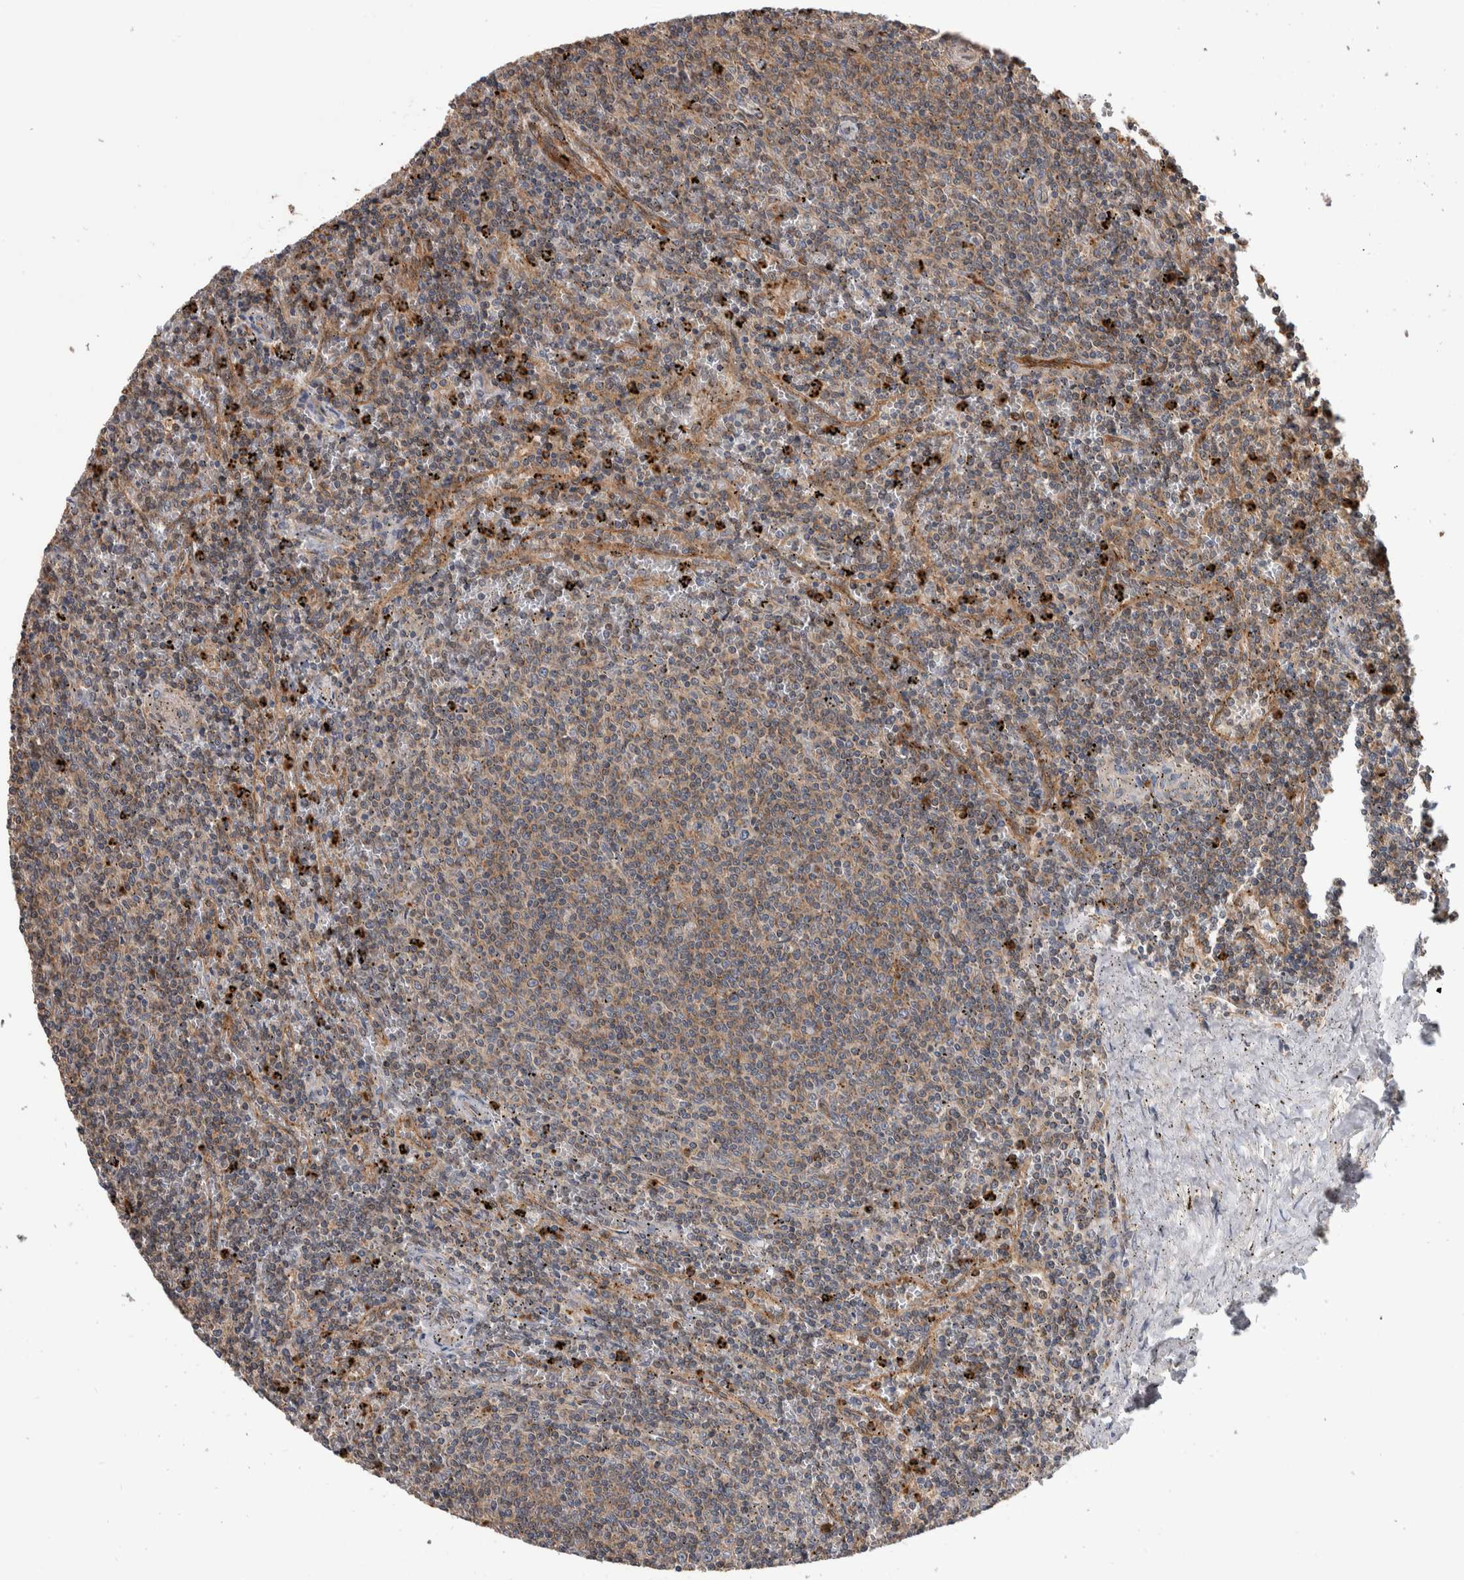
{"staining": {"intensity": "weak", "quantity": ">75%", "location": "cytoplasmic/membranous"}, "tissue": "lymphoma", "cell_type": "Tumor cells", "image_type": "cancer", "snomed": [{"axis": "morphology", "description": "Malignant lymphoma, non-Hodgkin's type, Low grade"}, {"axis": "topography", "description": "Spleen"}], "caption": "Low-grade malignant lymphoma, non-Hodgkin's type stained with a brown dye exhibits weak cytoplasmic/membranous positive positivity in about >75% of tumor cells.", "gene": "SDCBP", "patient": {"sex": "female", "age": 50}}